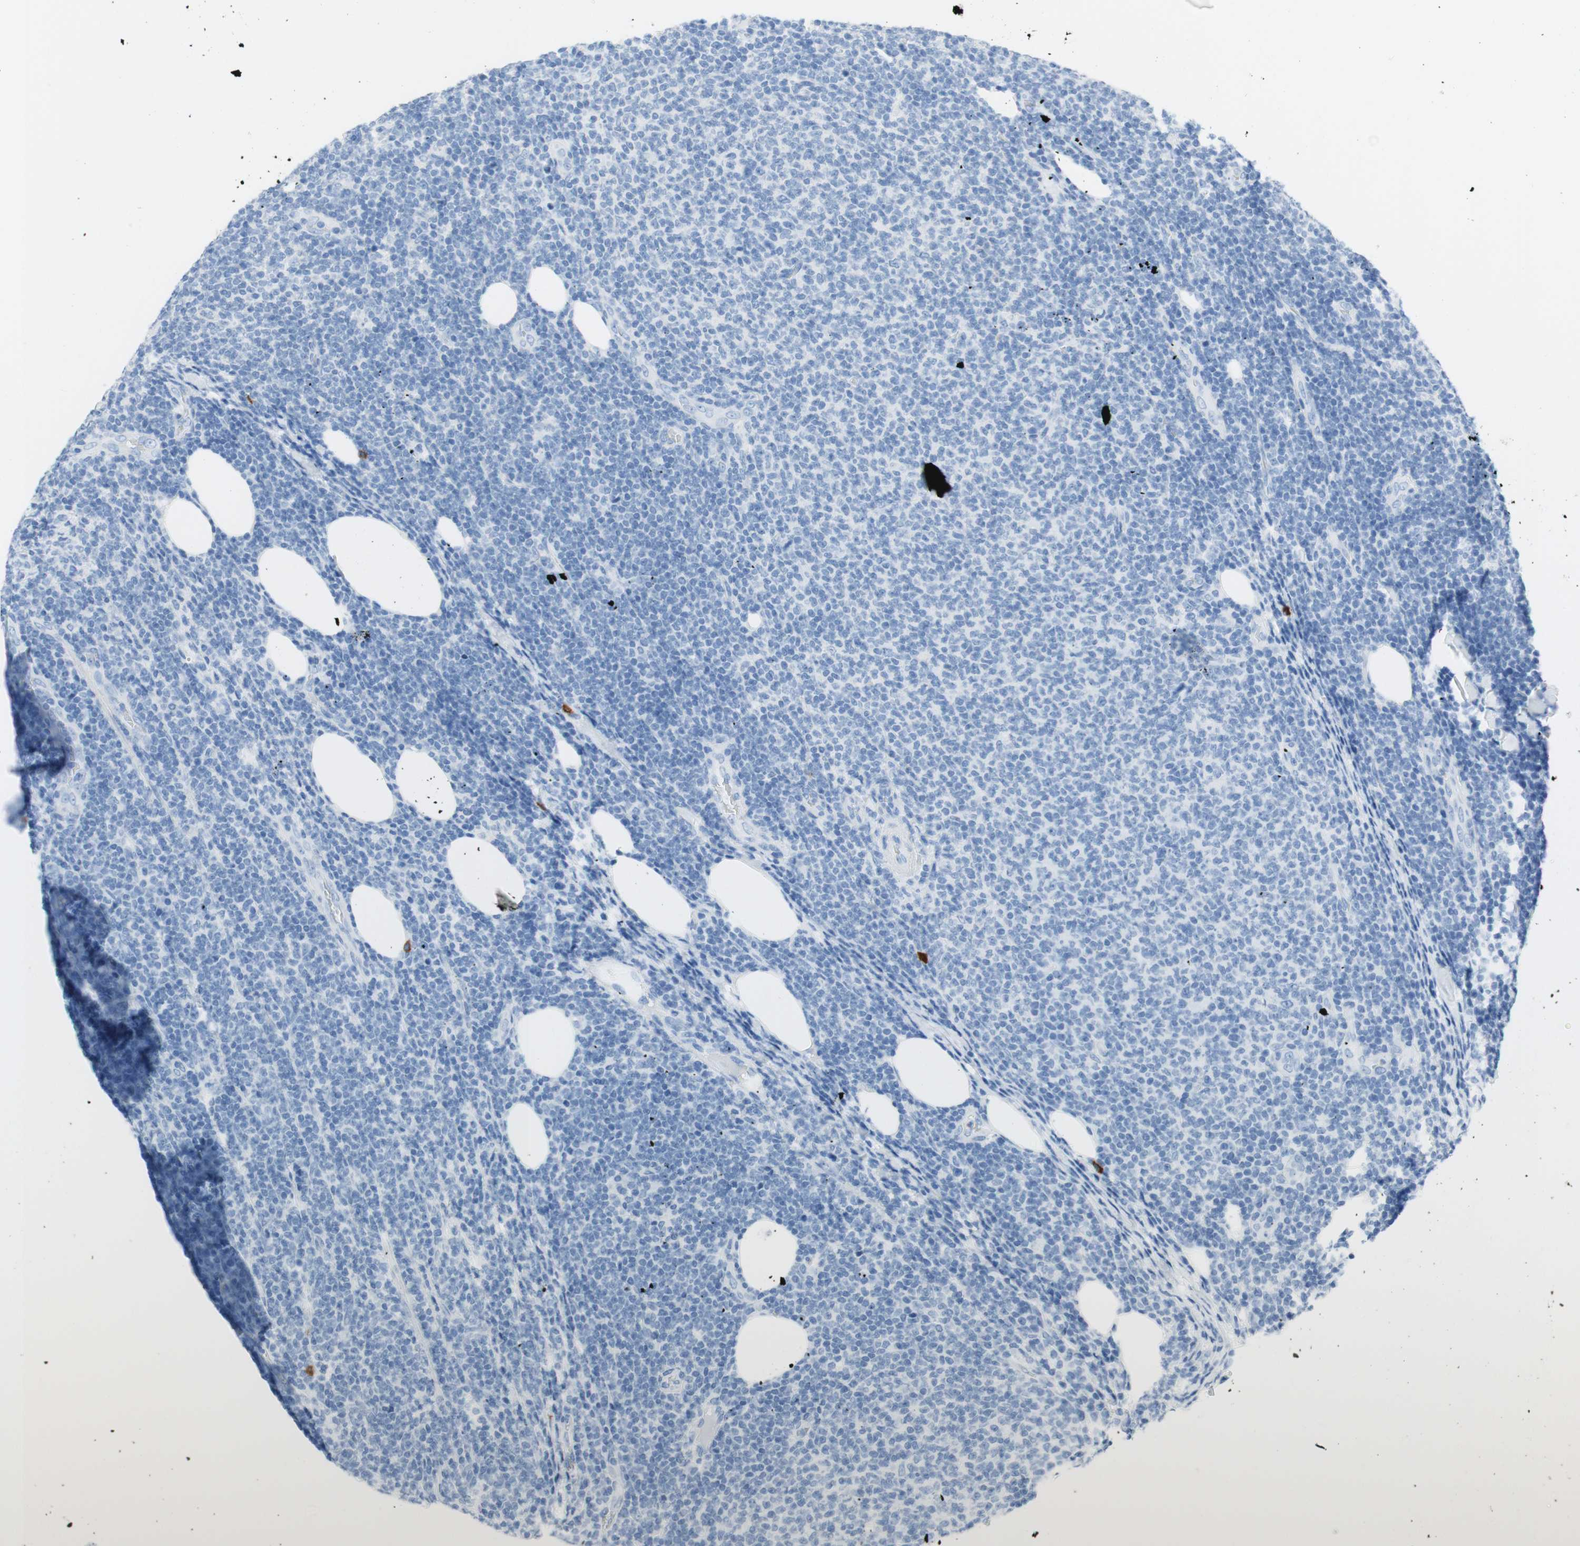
{"staining": {"intensity": "negative", "quantity": "none", "location": "none"}, "tissue": "lymphoma", "cell_type": "Tumor cells", "image_type": "cancer", "snomed": [{"axis": "morphology", "description": "Malignant lymphoma, non-Hodgkin's type, Low grade"}, {"axis": "topography", "description": "Lymph node"}], "caption": "Immunohistochemistry (IHC) image of neoplastic tissue: human malignant lymphoma, non-Hodgkin's type (low-grade) stained with DAB reveals no significant protein positivity in tumor cells.", "gene": "CEACAM1", "patient": {"sex": "male", "age": 66}}